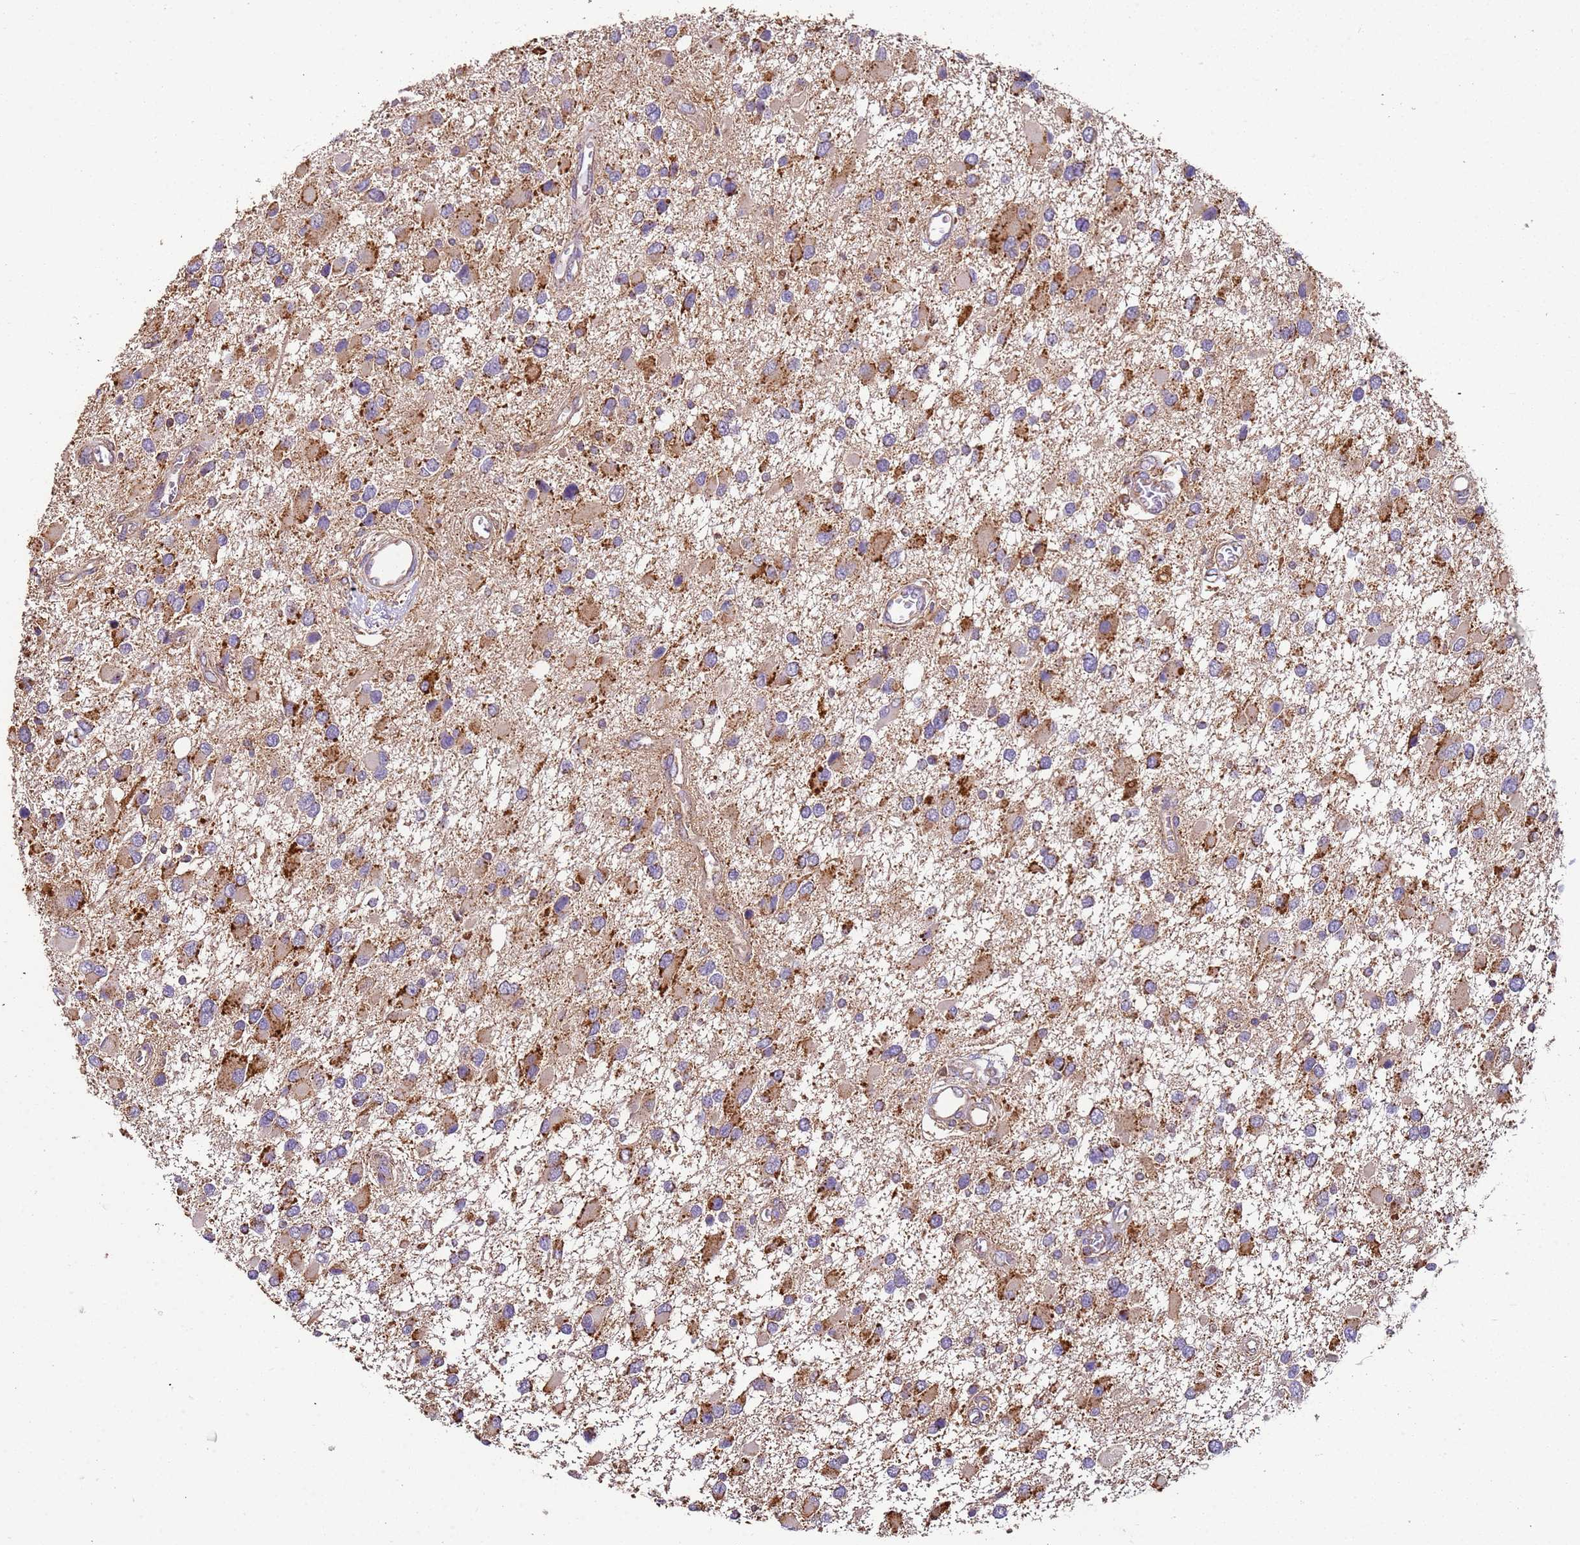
{"staining": {"intensity": "moderate", "quantity": "25%-75%", "location": "cytoplasmic/membranous"}, "tissue": "glioma", "cell_type": "Tumor cells", "image_type": "cancer", "snomed": [{"axis": "morphology", "description": "Glioma, malignant, High grade"}, {"axis": "topography", "description": "Brain"}], "caption": "Protein expression by IHC reveals moderate cytoplasmic/membranous positivity in approximately 25%-75% of tumor cells in malignant glioma (high-grade).", "gene": "RMND5A", "patient": {"sex": "male", "age": 53}}